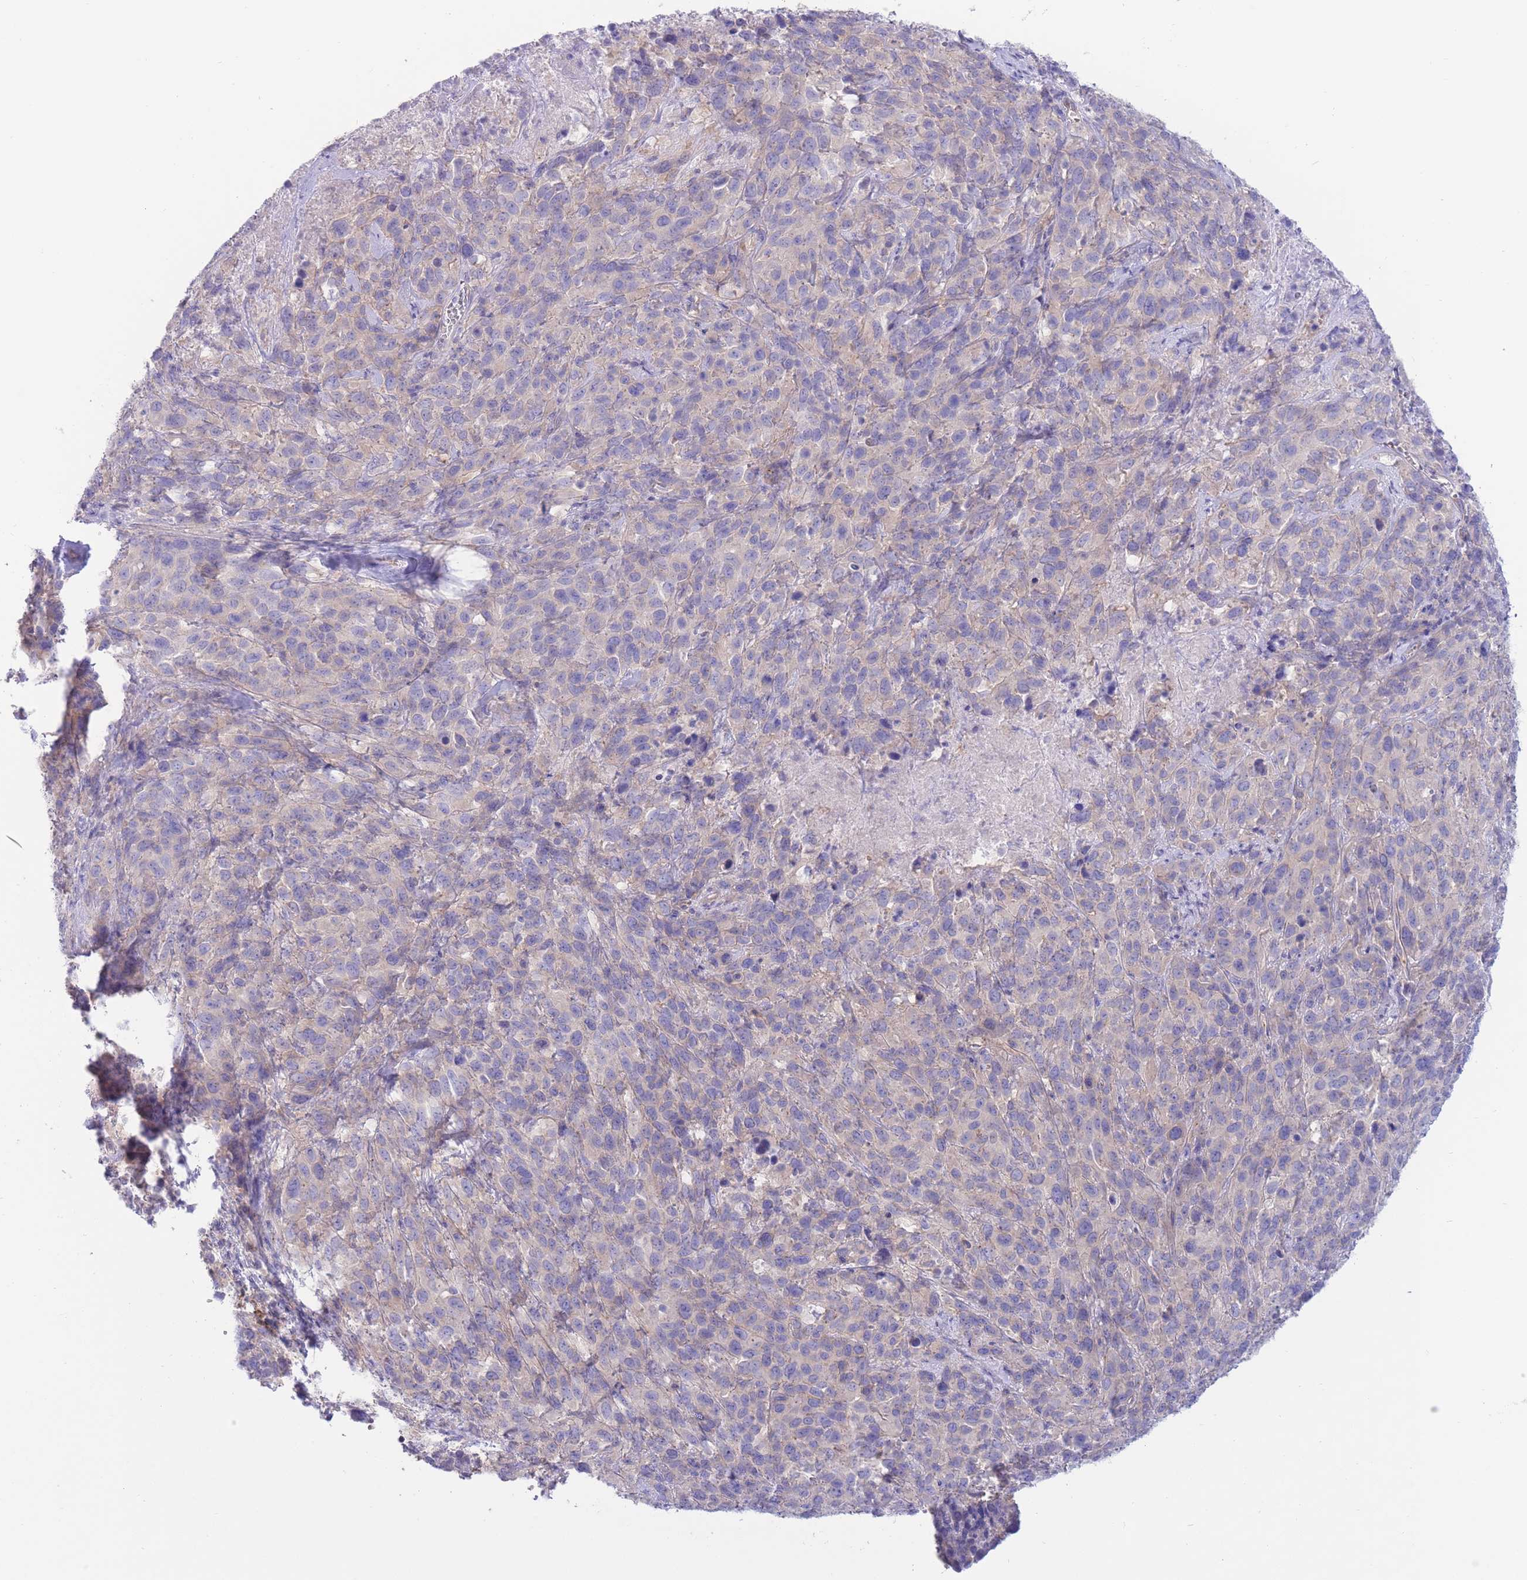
{"staining": {"intensity": "weak", "quantity": "25%-75%", "location": "cytoplasmic/membranous"}, "tissue": "cervical cancer", "cell_type": "Tumor cells", "image_type": "cancer", "snomed": [{"axis": "morphology", "description": "Squamous cell carcinoma, NOS"}, {"axis": "topography", "description": "Cervix"}], "caption": "High-power microscopy captured an immunohistochemistry (IHC) histopathology image of cervical cancer (squamous cell carcinoma), revealing weak cytoplasmic/membranous staining in about 25%-75% of tumor cells.", "gene": "ALS2CL", "patient": {"sex": "female", "age": 51}}